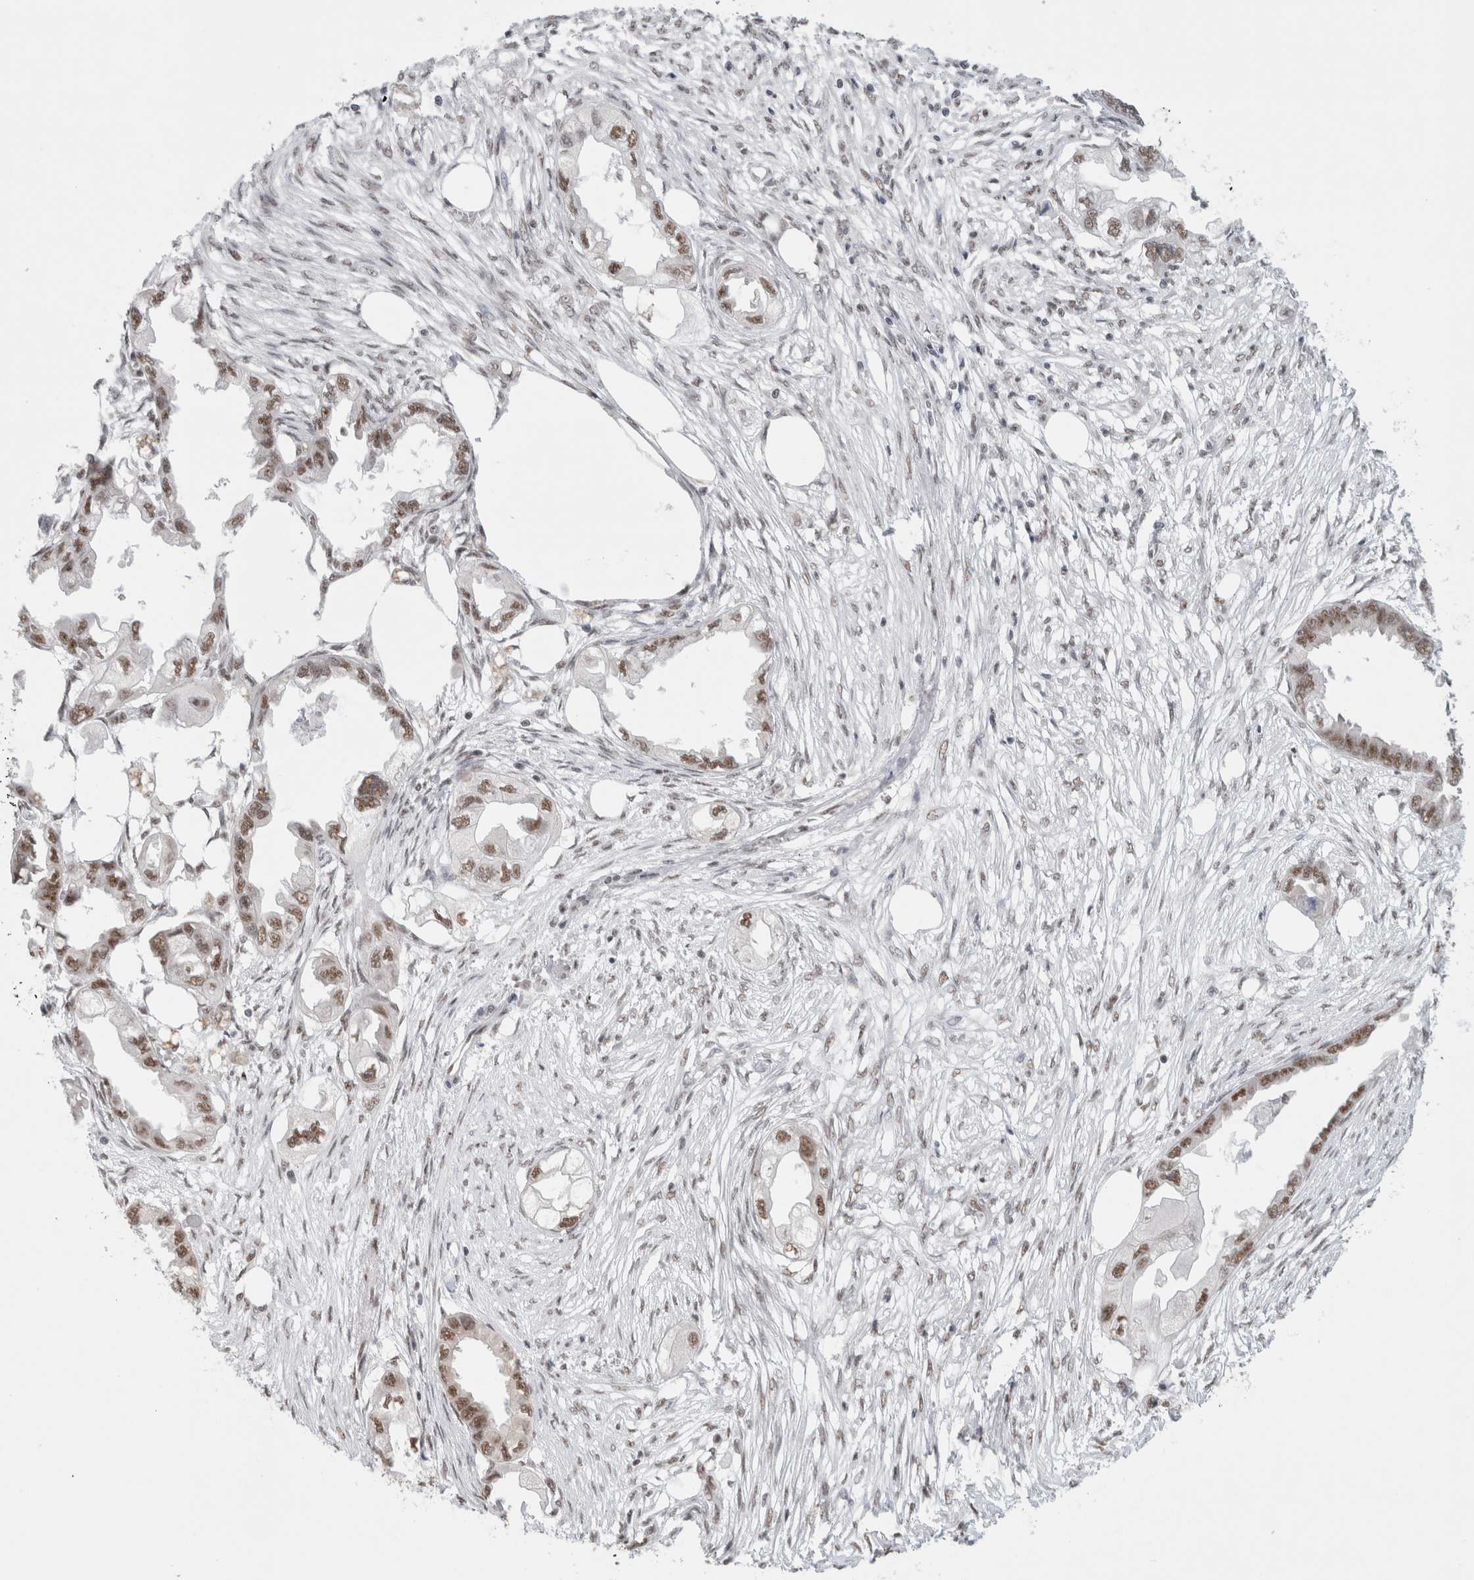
{"staining": {"intensity": "moderate", "quantity": ">75%", "location": "nuclear"}, "tissue": "endometrial cancer", "cell_type": "Tumor cells", "image_type": "cancer", "snomed": [{"axis": "morphology", "description": "Adenocarcinoma, NOS"}, {"axis": "morphology", "description": "Adenocarcinoma, metastatic, NOS"}, {"axis": "topography", "description": "Adipose tissue"}, {"axis": "topography", "description": "Endometrium"}], "caption": "Protein expression analysis of endometrial adenocarcinoma reveals moderate nuclear expression in approximately >75% of tumor cells.", "gene": "TRMT12", "patient": {"sex": "female", "age": 67}}